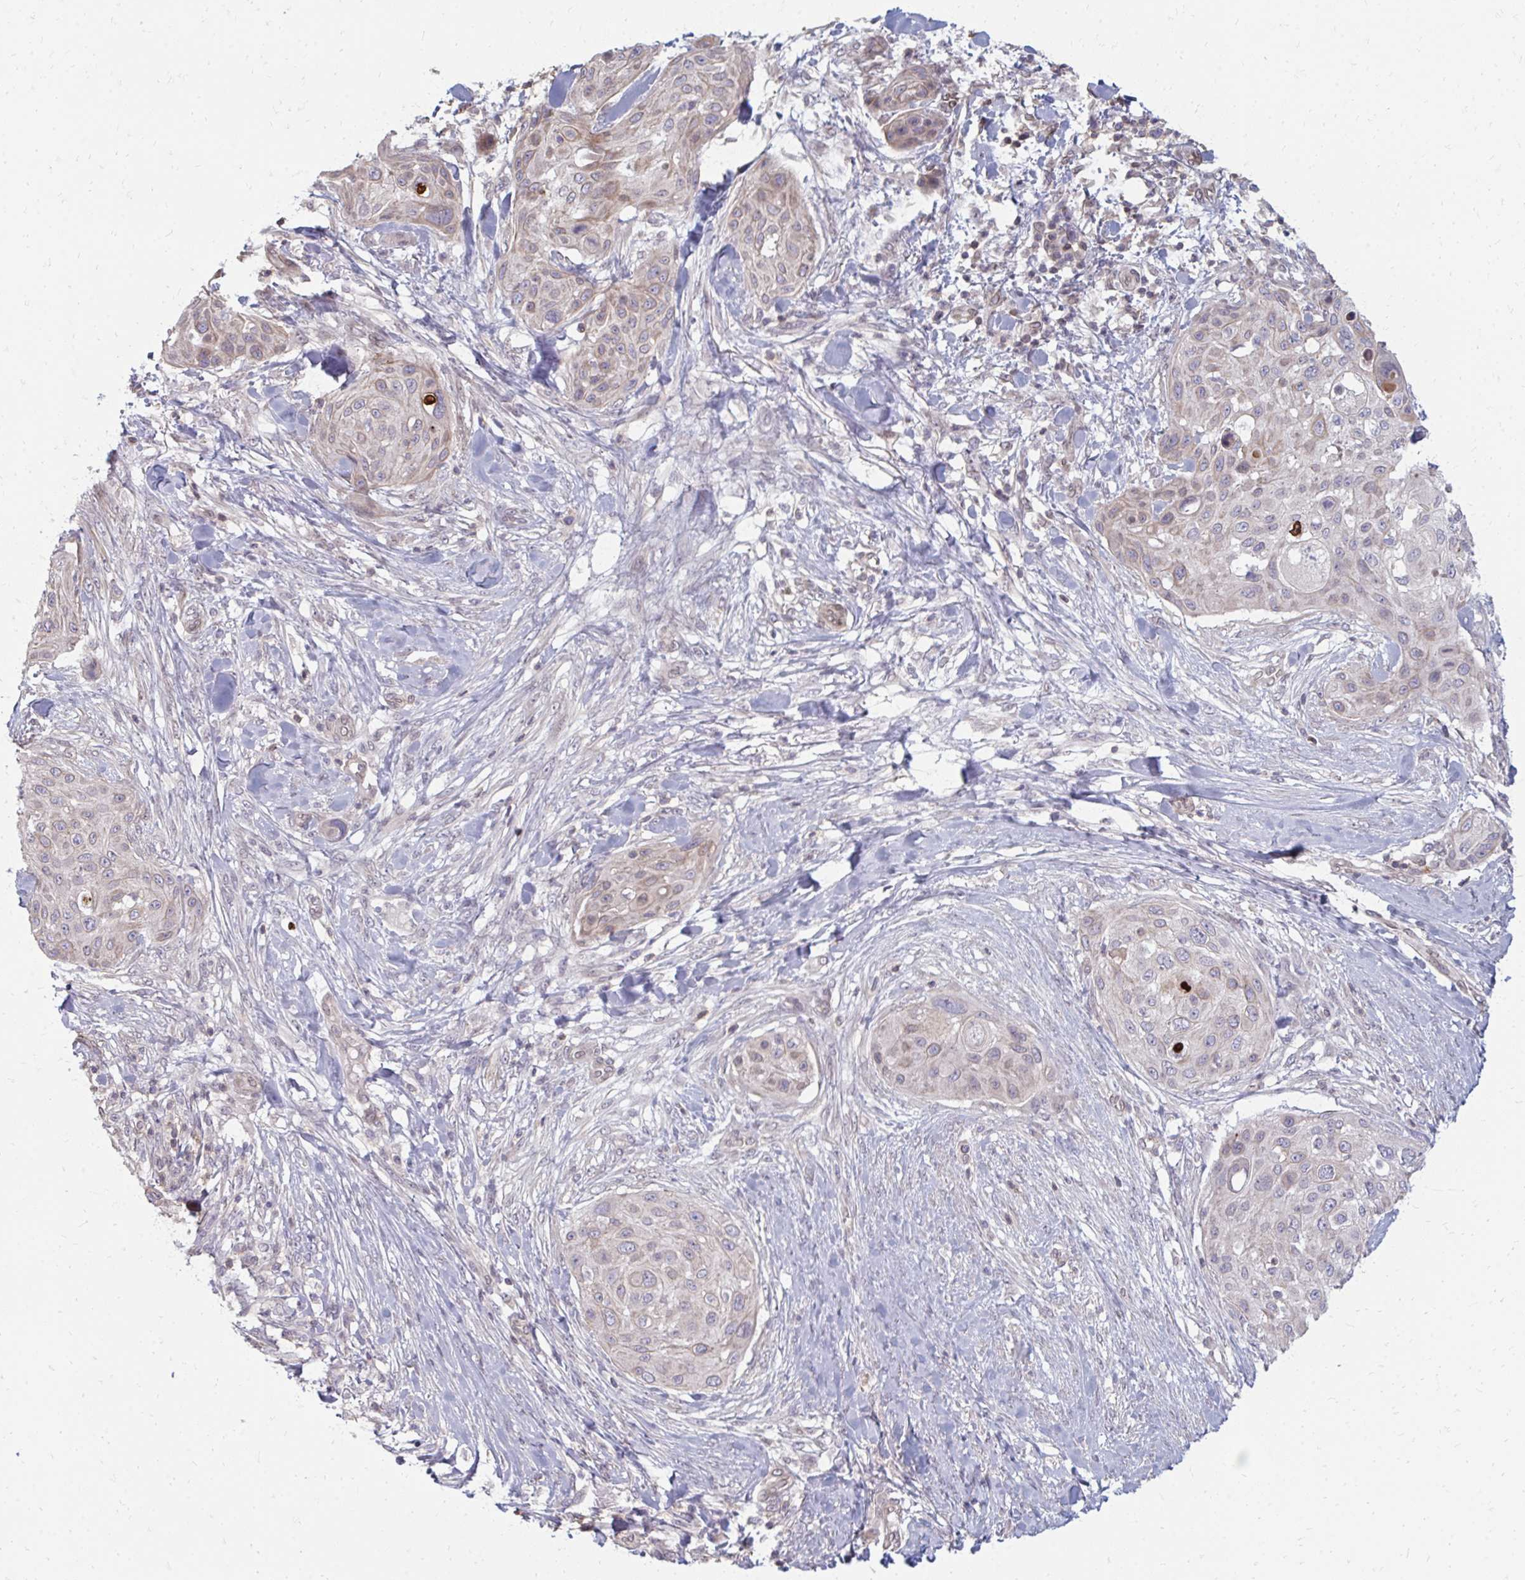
{"staining": {"intensity": "weak", "quantity": "<25%", "location": "cytoplasmic/membranous"}, "tissue": "skin cancer", "cell_type": "Tumor cells", "image_type": "cancer", "snomed": [{"axis": "morphology", "description": "Squamous cell carcinoma, NOS"}, {"axis": "topography", "description": "Skin"}], "caption": "This photomicrograph is of squamous cell carcinoma (skin) stained with IHC to label a protein in brown with the nuclei are counter-stained blue. There is no staining in tumor cells.", "gene": "GPC5", "patient": {"sex": "female", "age": 87}}